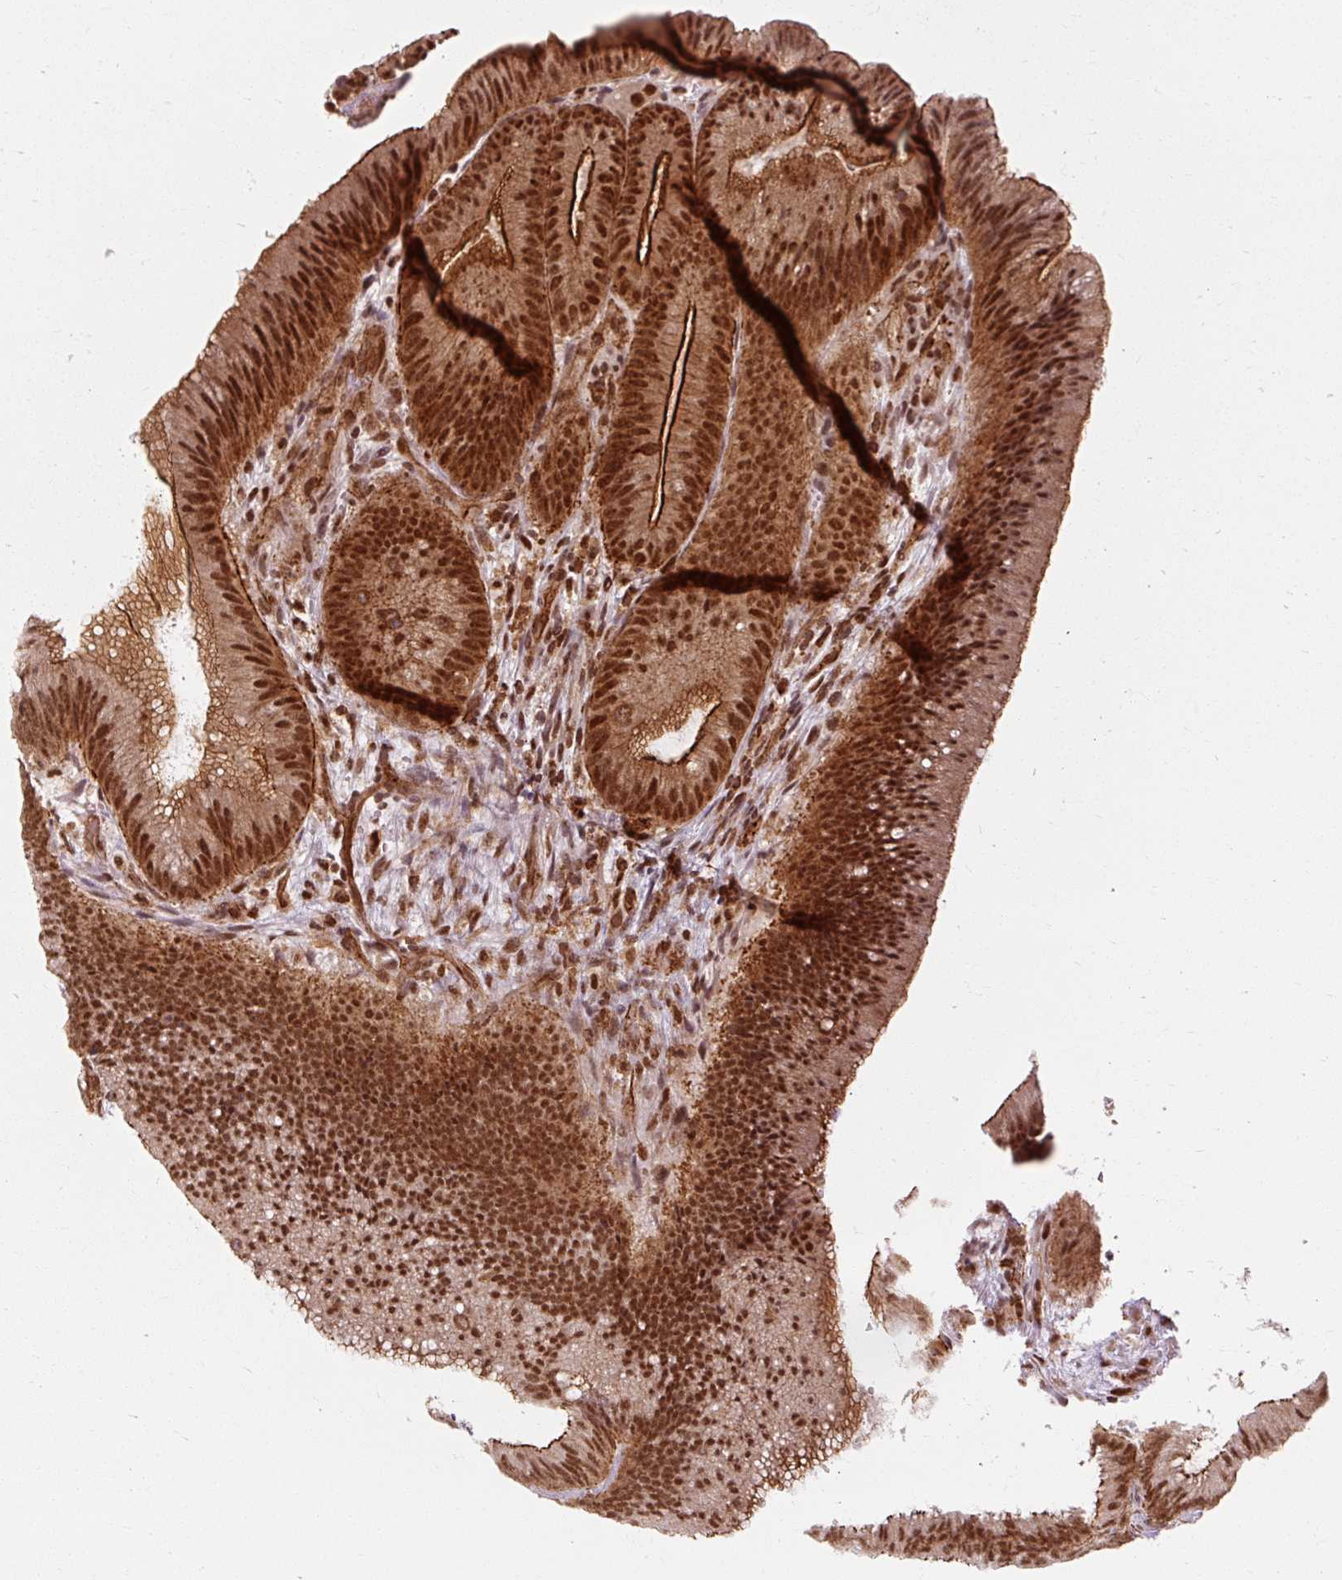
{"staining": {"intensity": "strong", "quantity": ">75%", "location": "cytoplasmic/membranous,nuclear"}, "tissue": "colorectal cancer", "cell_type": "Tumor cells", "image_type": "cancer", "snomed": [{"axis": "morphology", "description": "Adenocarcinoma, NOS"}, {"axis": "topography", "description": "Colon"}], "caption": "This photomicrograph exhibits immunohistochemistry (IHC) staining of colorectal cancer (adenocarcinoma), with high strong cytoplasmic/membranous and nuclear expression in about >75% of tumor cells.", "gene": "CSTF1", "patient": {"sex": "female", "age": 43}}